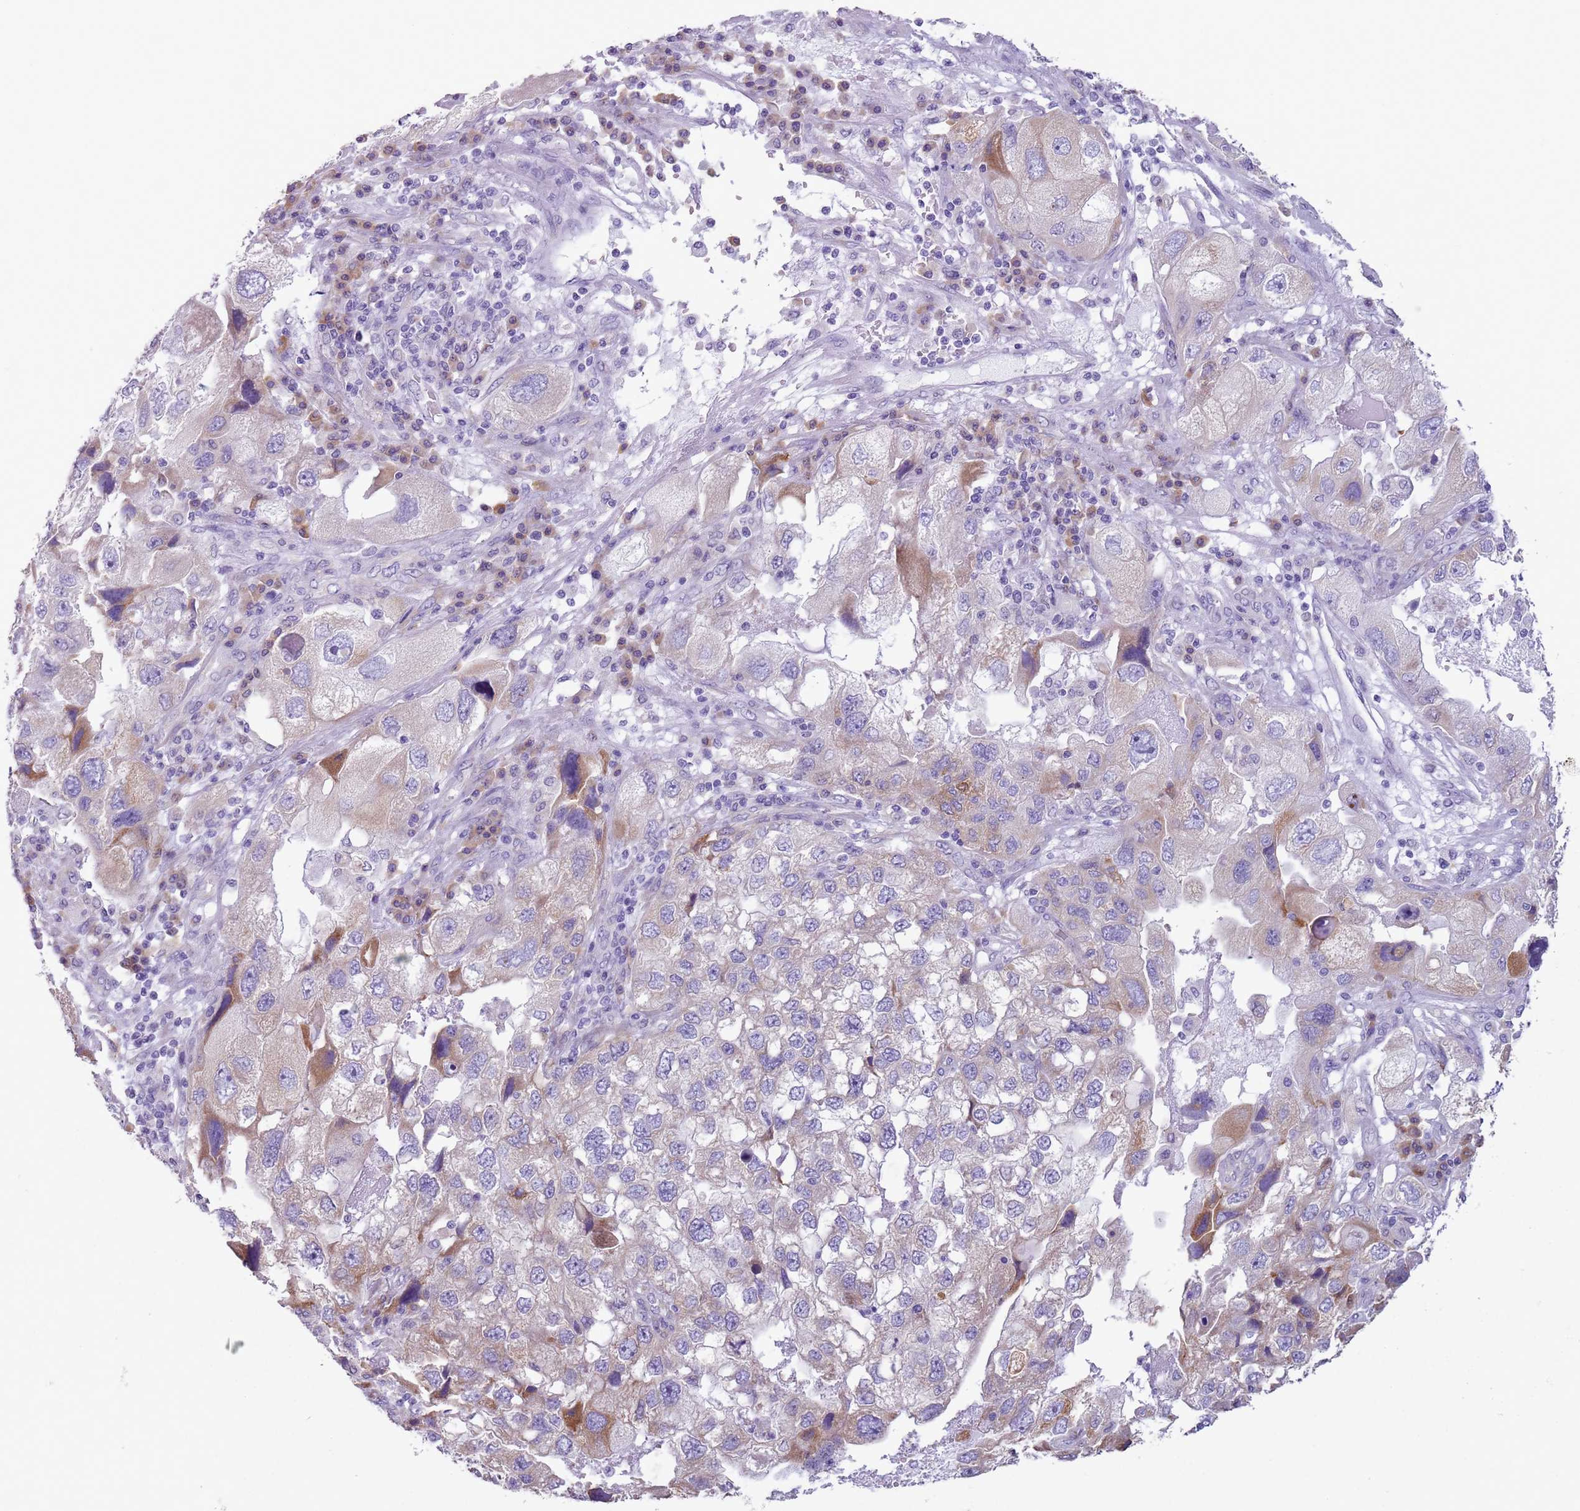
{"staining": {"intensity": "weak", "quantity": "25%-75%", "location": "cytoplasmic/membranous"}, "tissue": "endometrial cancer", "cell_type": "Tumor cells", "image_type": "cancer", "snomed": [{"axis": "morphology", "description": "Adenocarcinoma, NOS"}, {"axis": "topography", "description": "Endometrium"}], "caption": "IHC of human endometrial cancer (adenocarcinoma) shows low levels of weak cytoplasmic/membranous expression in approximately 25%-75% of tumor cells. (IHC, brightfield microscopy, high magnification).", "gene": "HYOU1", "patient": {"sex": "female", "age": 49}}